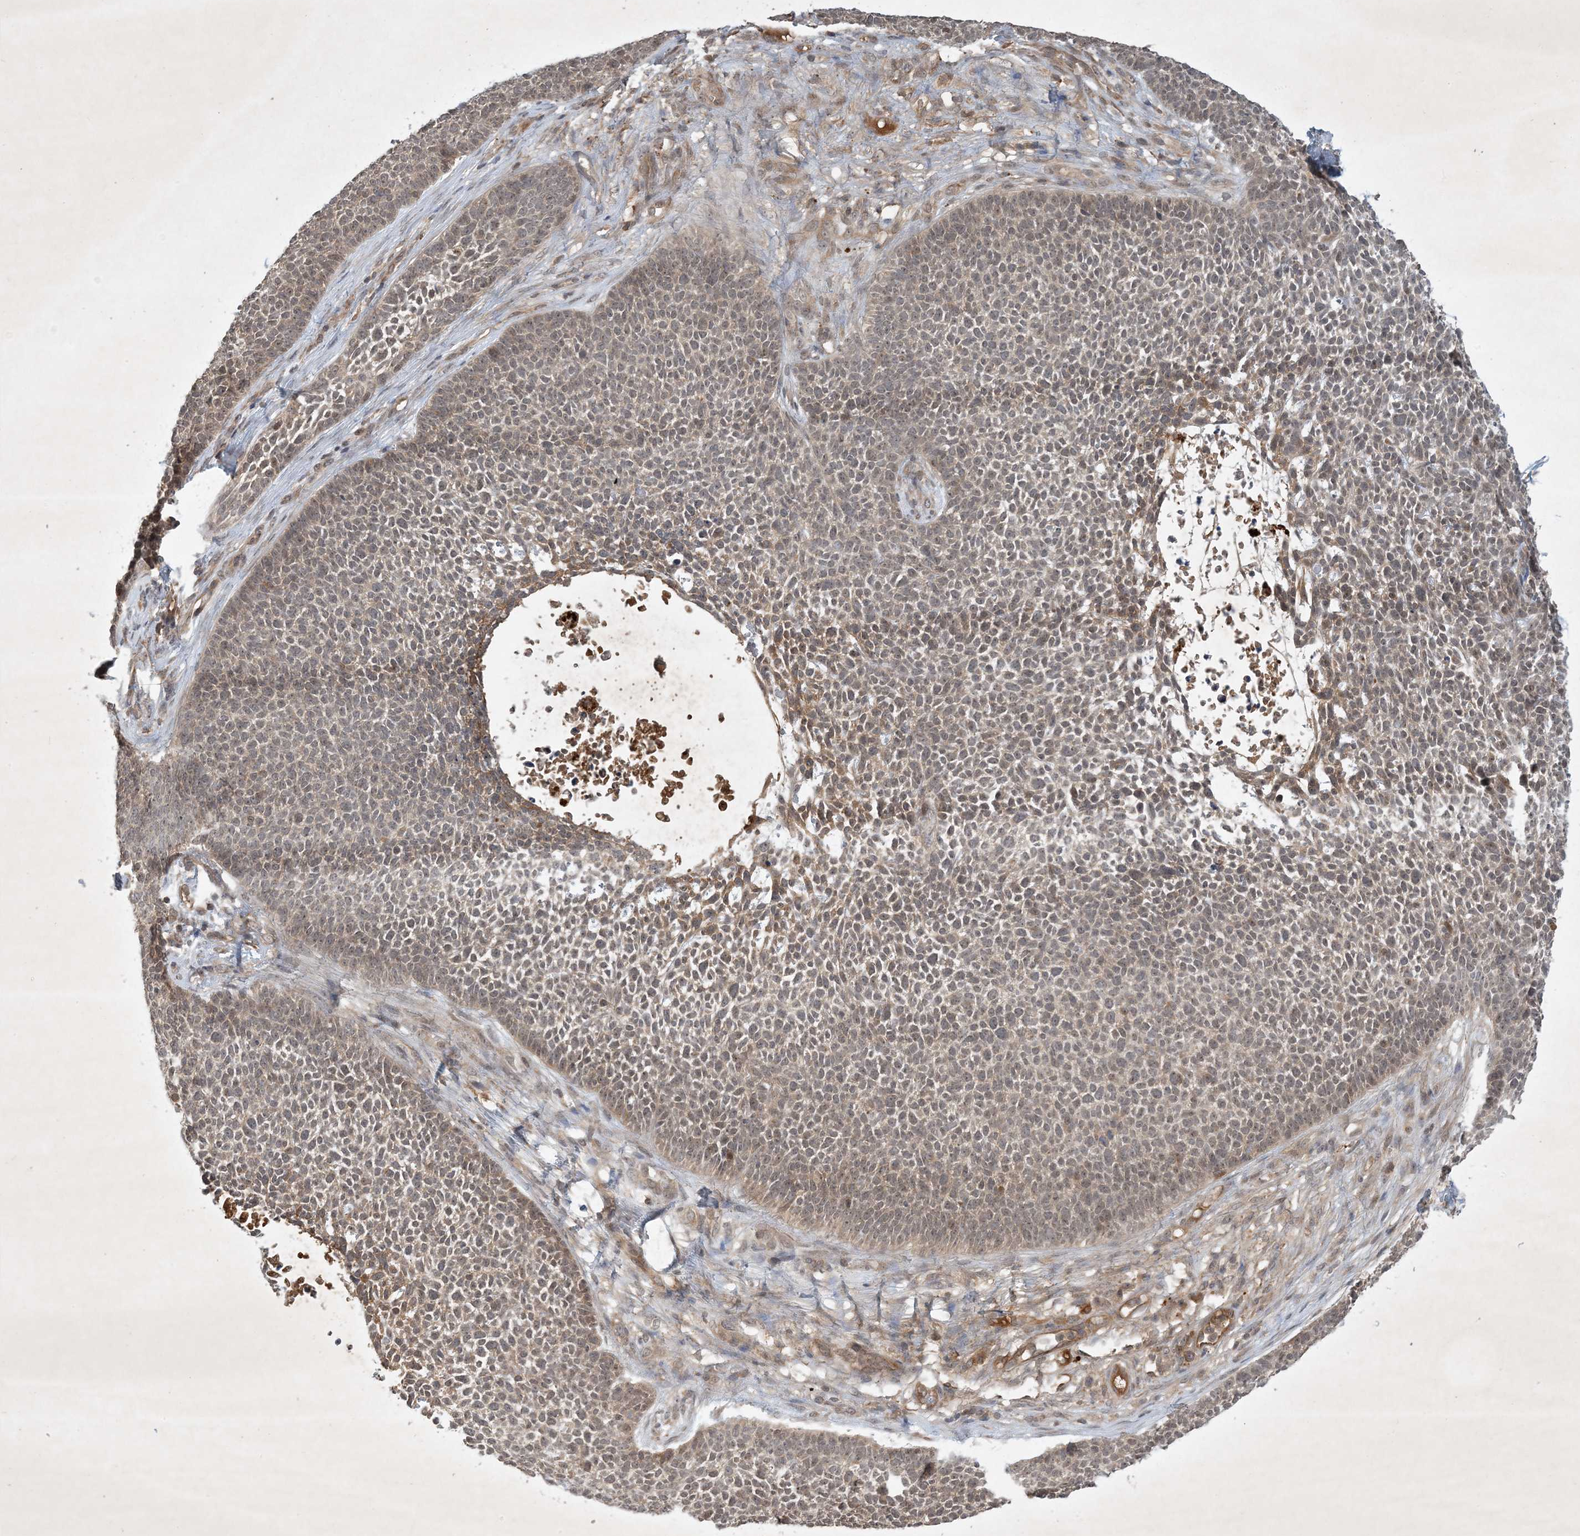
{"staining": {"intensity": "weak", "quantity": "<25%", "location": "cytoplasmic/membranous"}, "tissue": "skin cancer", "cell_type": "Tumor cells", "image_type": "cancer", "snomed": [{"axis": "morphology", "description": "Basal cell carcinoma"}, {"axis": "topography", "description": "Skin"}], "caption": "Basal cell carcinoma (skin) was stained to show a protein in brown. There is no significant expression in tumor cells. (DAB (3,3'-diaminobenzidine) immunohistochemistry (IHC) visualized using brightfield microscopy, high magnification).", "gene": "ZCCHC4", "patient": {"sex": "female", "age": 84}}